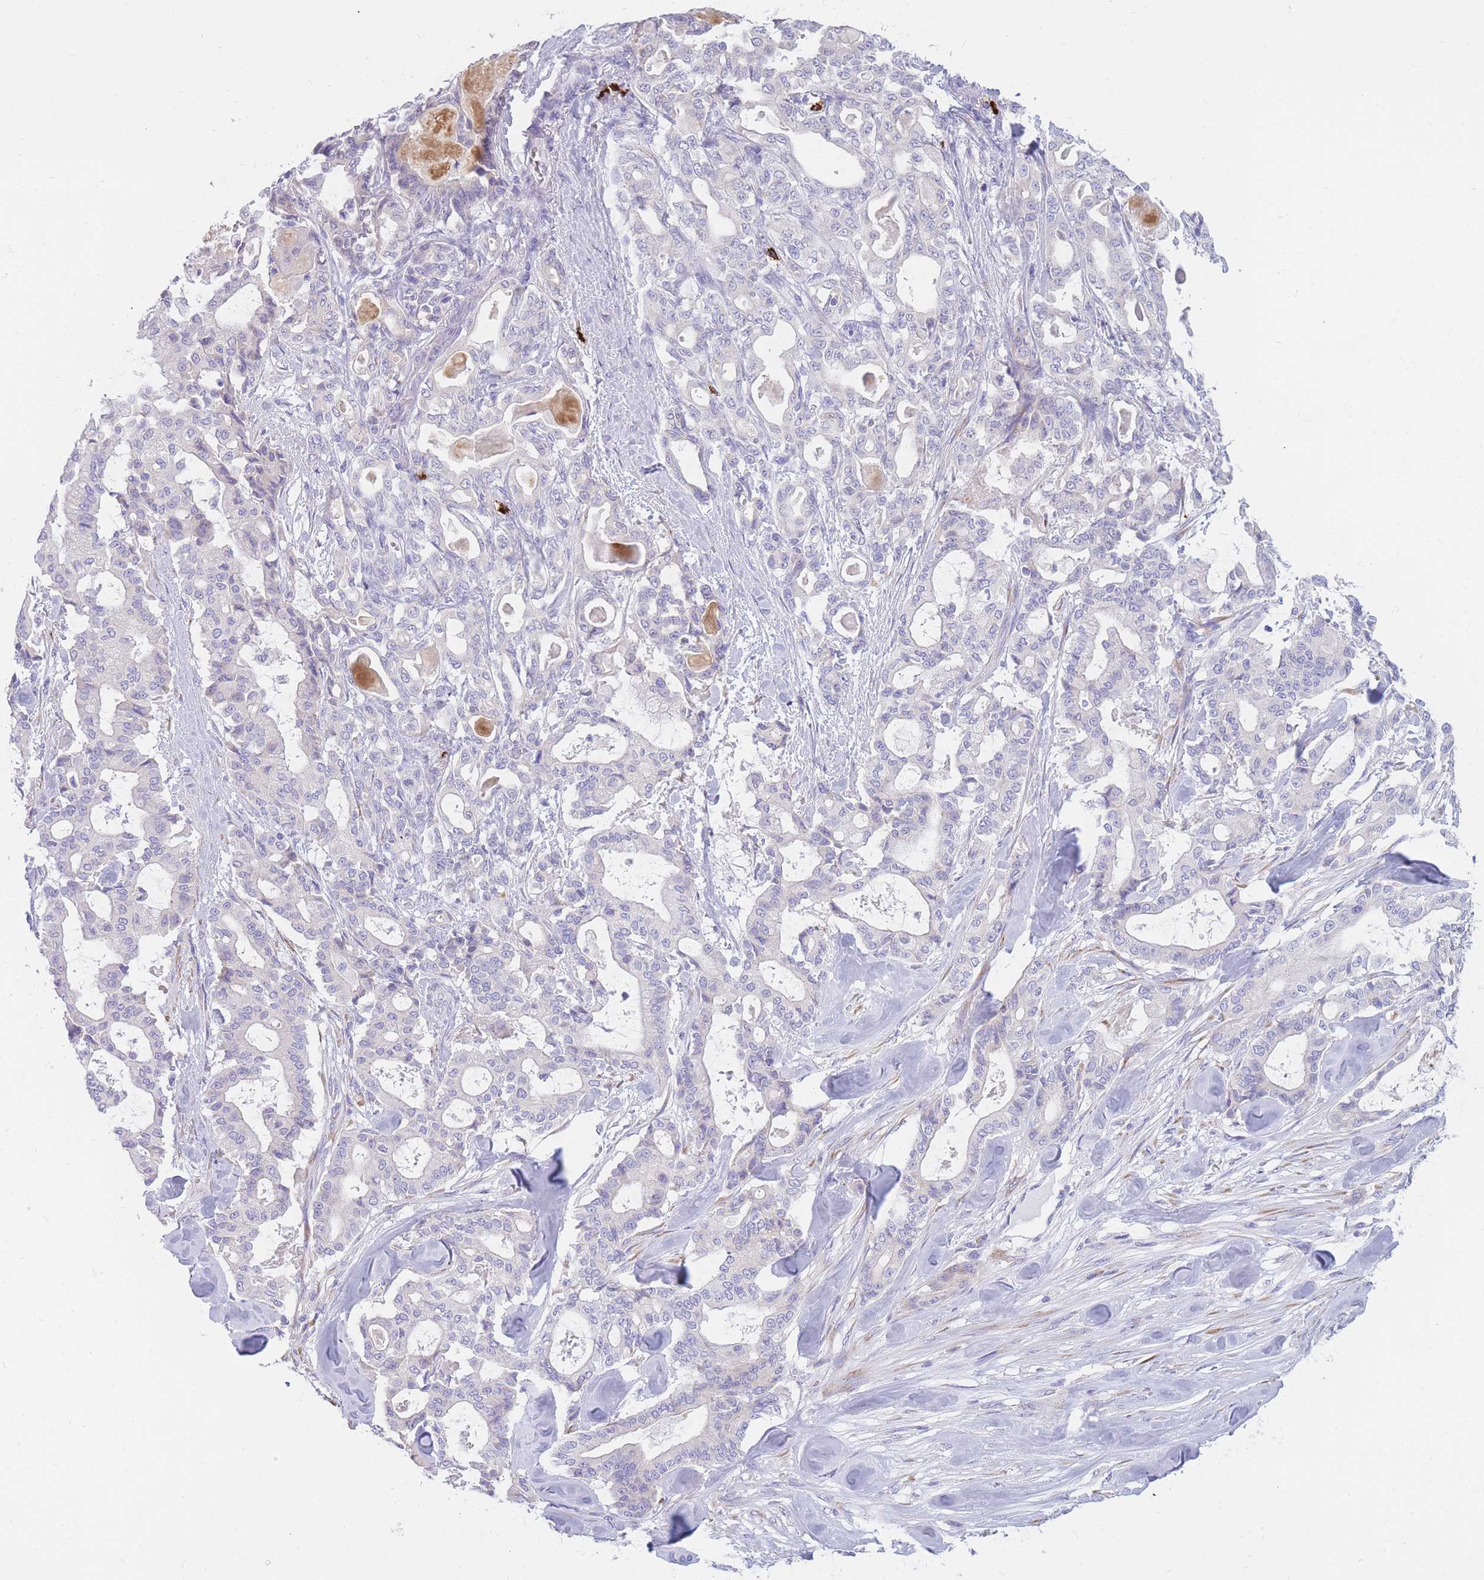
{"staining": {"intensity": "negative", "quantity": "none", "location": "none"}, "tissue": "pancreatic cancer", "cell_type": "Tumor cells", "image_type": "cancer", "snomed": [{"axis": "morphology", "description": "Adenocarcinoma, NOS"}, {"axis": "topography", "description": "Pancreas"}], "caption": "DAB (3,3'-diaminobenzidine) immunohistochemical staining of pancreatic cancer (adenocarcinoma) displays no significant staining in tumor cells. (Immunohistochemistry, brightfield microscopy, high magnification).", "gene": "TPSD1", "patient": {"sex": "male", "age": 63}}